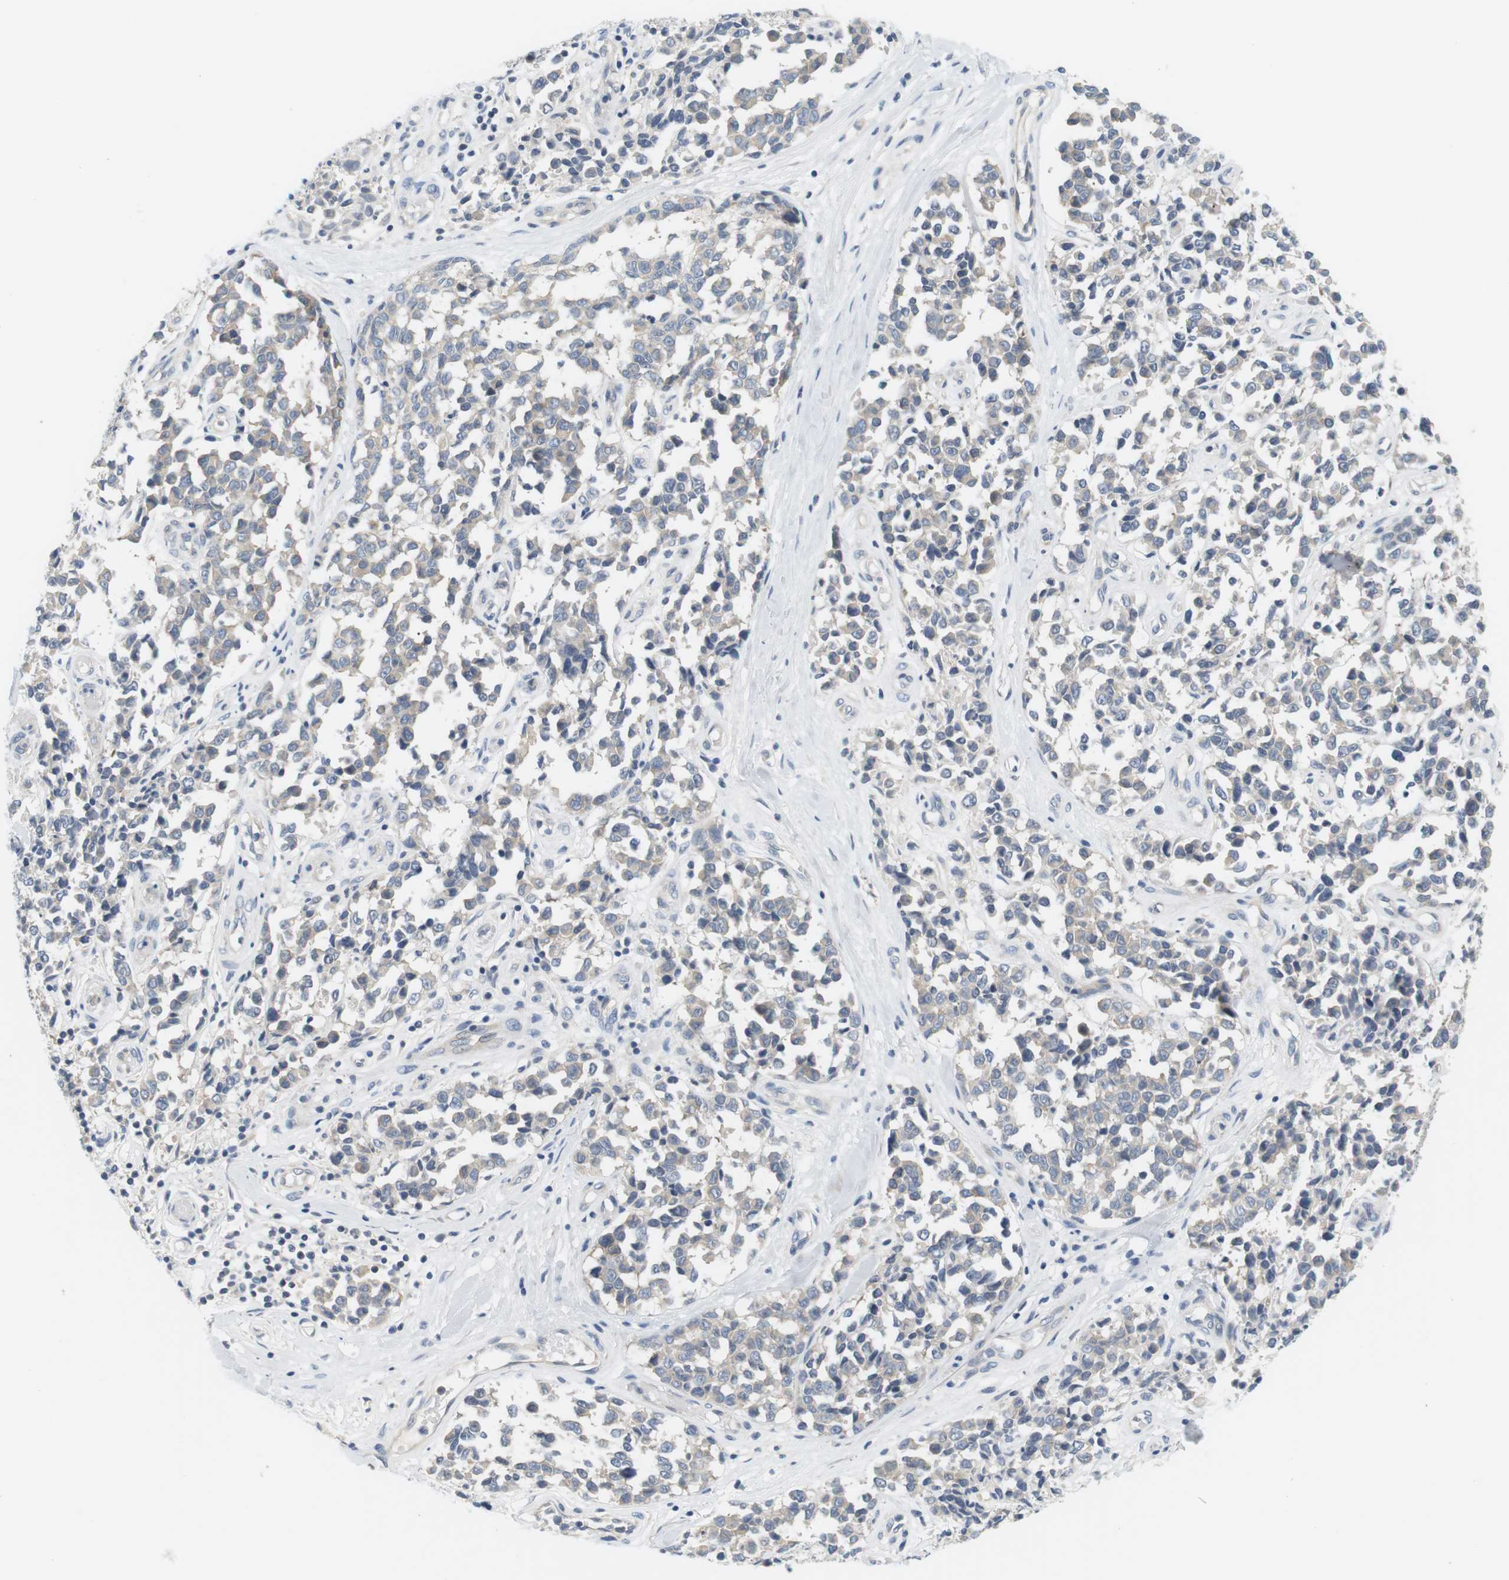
{"staining": {"intensity": "negative", "quantity": "none", "location": "none"}, "tissue": "melanoma", "cell_type": "Tumor cells", "image_type": "cancer", "snomed": [{"axis": "morphology", "description": "Malignant melanoma, NOS"}, {"axis": "topography", "description": "Skin"}], "caption": "IHC image of human malignant melanoma stained for a protein (brown), which reveals no staining in tumor cells.", "gene": "EVA1C", "patient": {"sex": "female", "age": 64}}